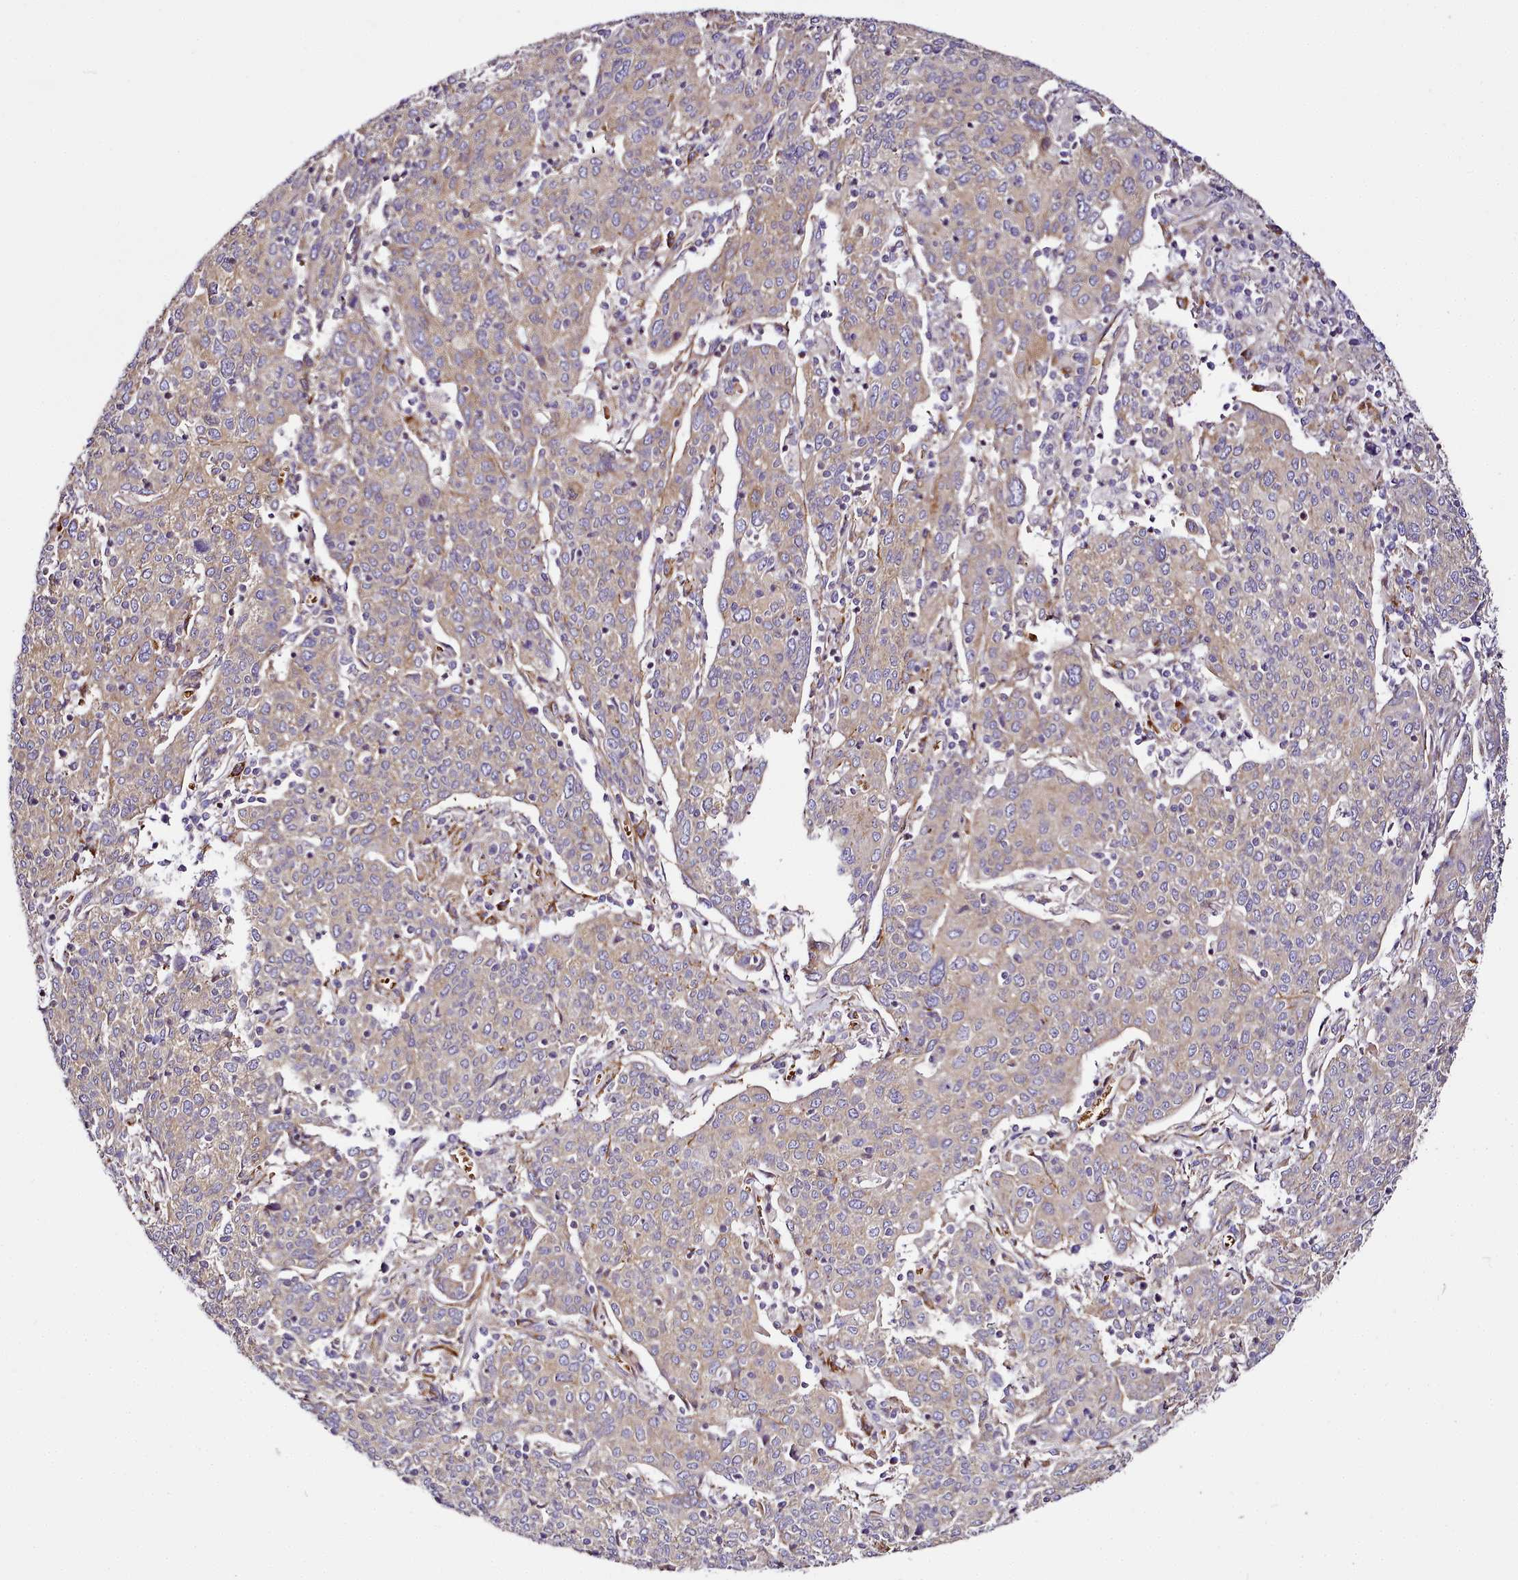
{"staining": {"intensity": "weak", "quantity": "25%-75%", "location": "cytoplasmic/membranous"}, "tissue": "cervical cancer", "cell_type": "Tumor cells", "image_type": "cancer", "snomed": [{"axis": "morphology", "description": "Squamous cell carcinoma, NOS"}, {"axis": "topography", "description": "Cervix"}], "caption": "Cervical squamous cell carcinoma stained for a protein demonstrates weak cytoplasmic/membranous positivity in tumor cells.", "gene": "NBPF1", "patient": {"sex": "female", "age": 67}}